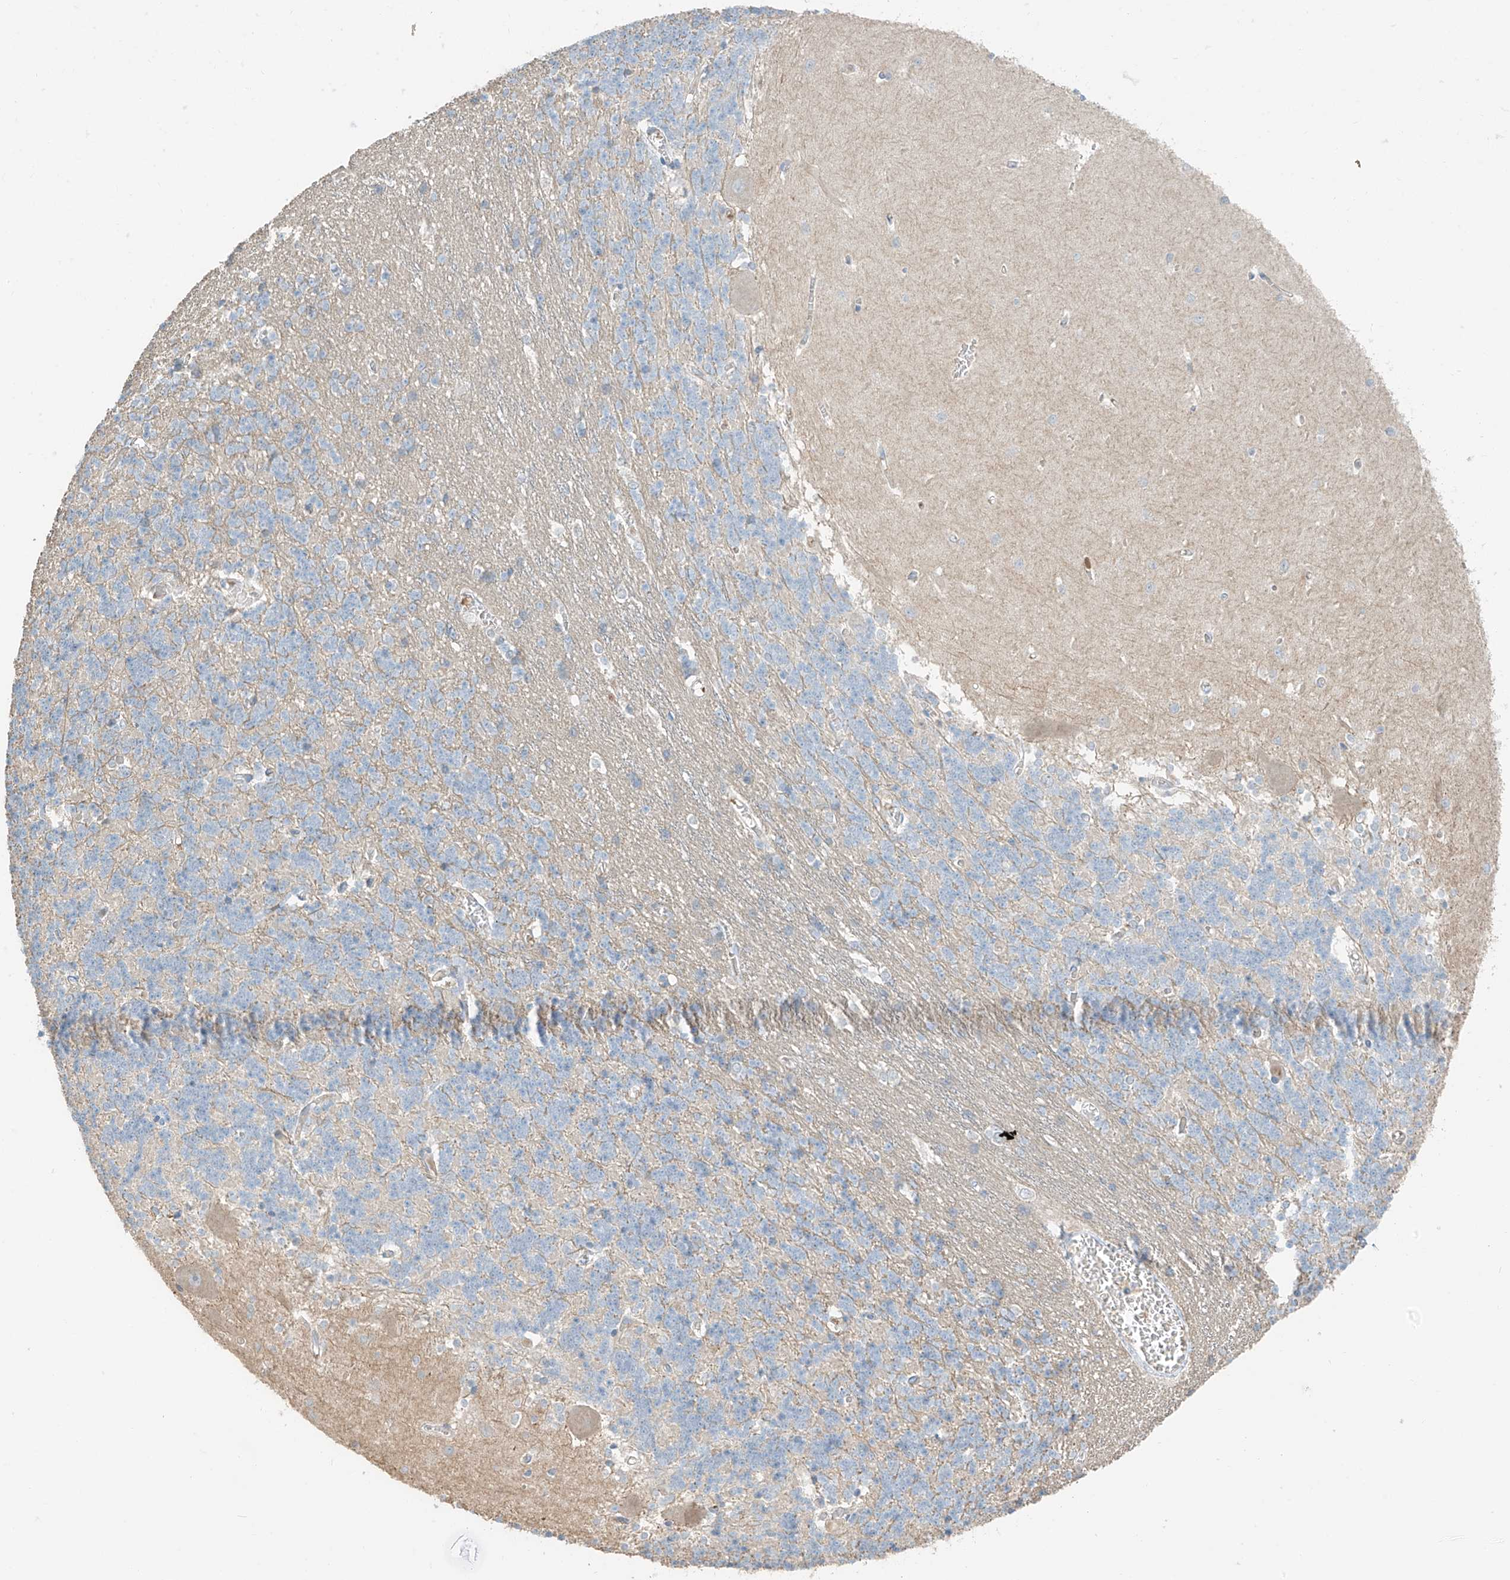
{"staining": {"intensity": "moderate", "quantity": "<25%", "location": "cytoplasmic/membranous"}, "tissue": "cerebellum", "cell_type": "Cells in granular layer", "image_type": "normal", "snomed": [{"axis": "morphology", "description": "Normal tissue, NOS"}, {"axis": "topography", "description": "Cerebellum"}], "caption": "Moderate cytoplasmic/membranous positivity is present in approximately <25% of cells in granular layer in unremarkable cerebellum.", "gene": "RFTN2", "patient": {"sex": "male", "age": 37}}